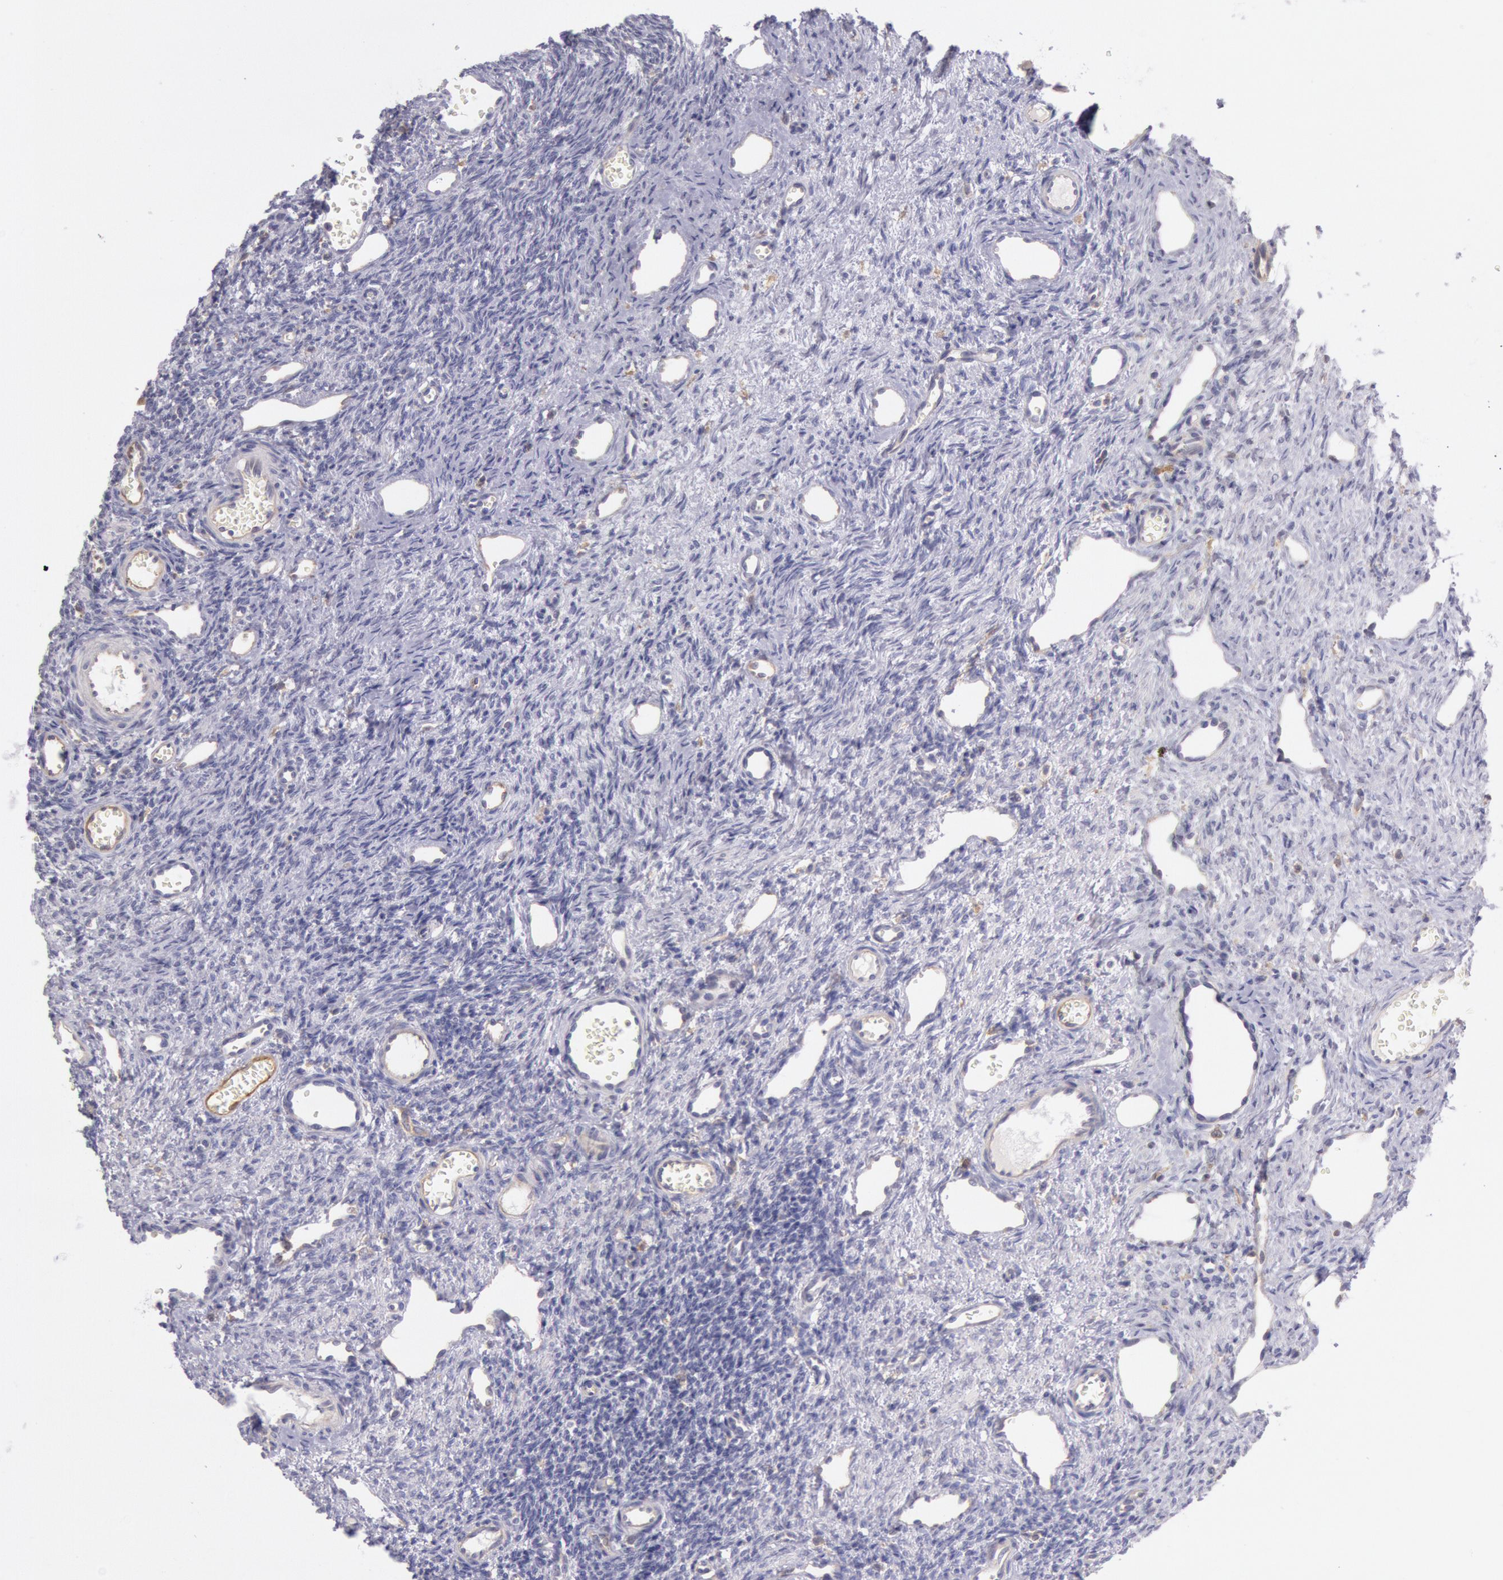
{"staining": {"intensity": "negative", "quantity": "none", "location": "none"}, "tissue": "ovary", "cell_type": "Follicle cells", "image_type": "normal", "snomed": [{"axis": "morphology", "description": "Normal tissue, NOS"}, {"axis": "topography", "description": "Ovary"}], "caption": "Image shows no significant protein expression in follicle cells of unremarkable ovary. Nuclei are stained in blue.", "gene": "MYO5A", "patient": {"sex": "female", "age": 33}}